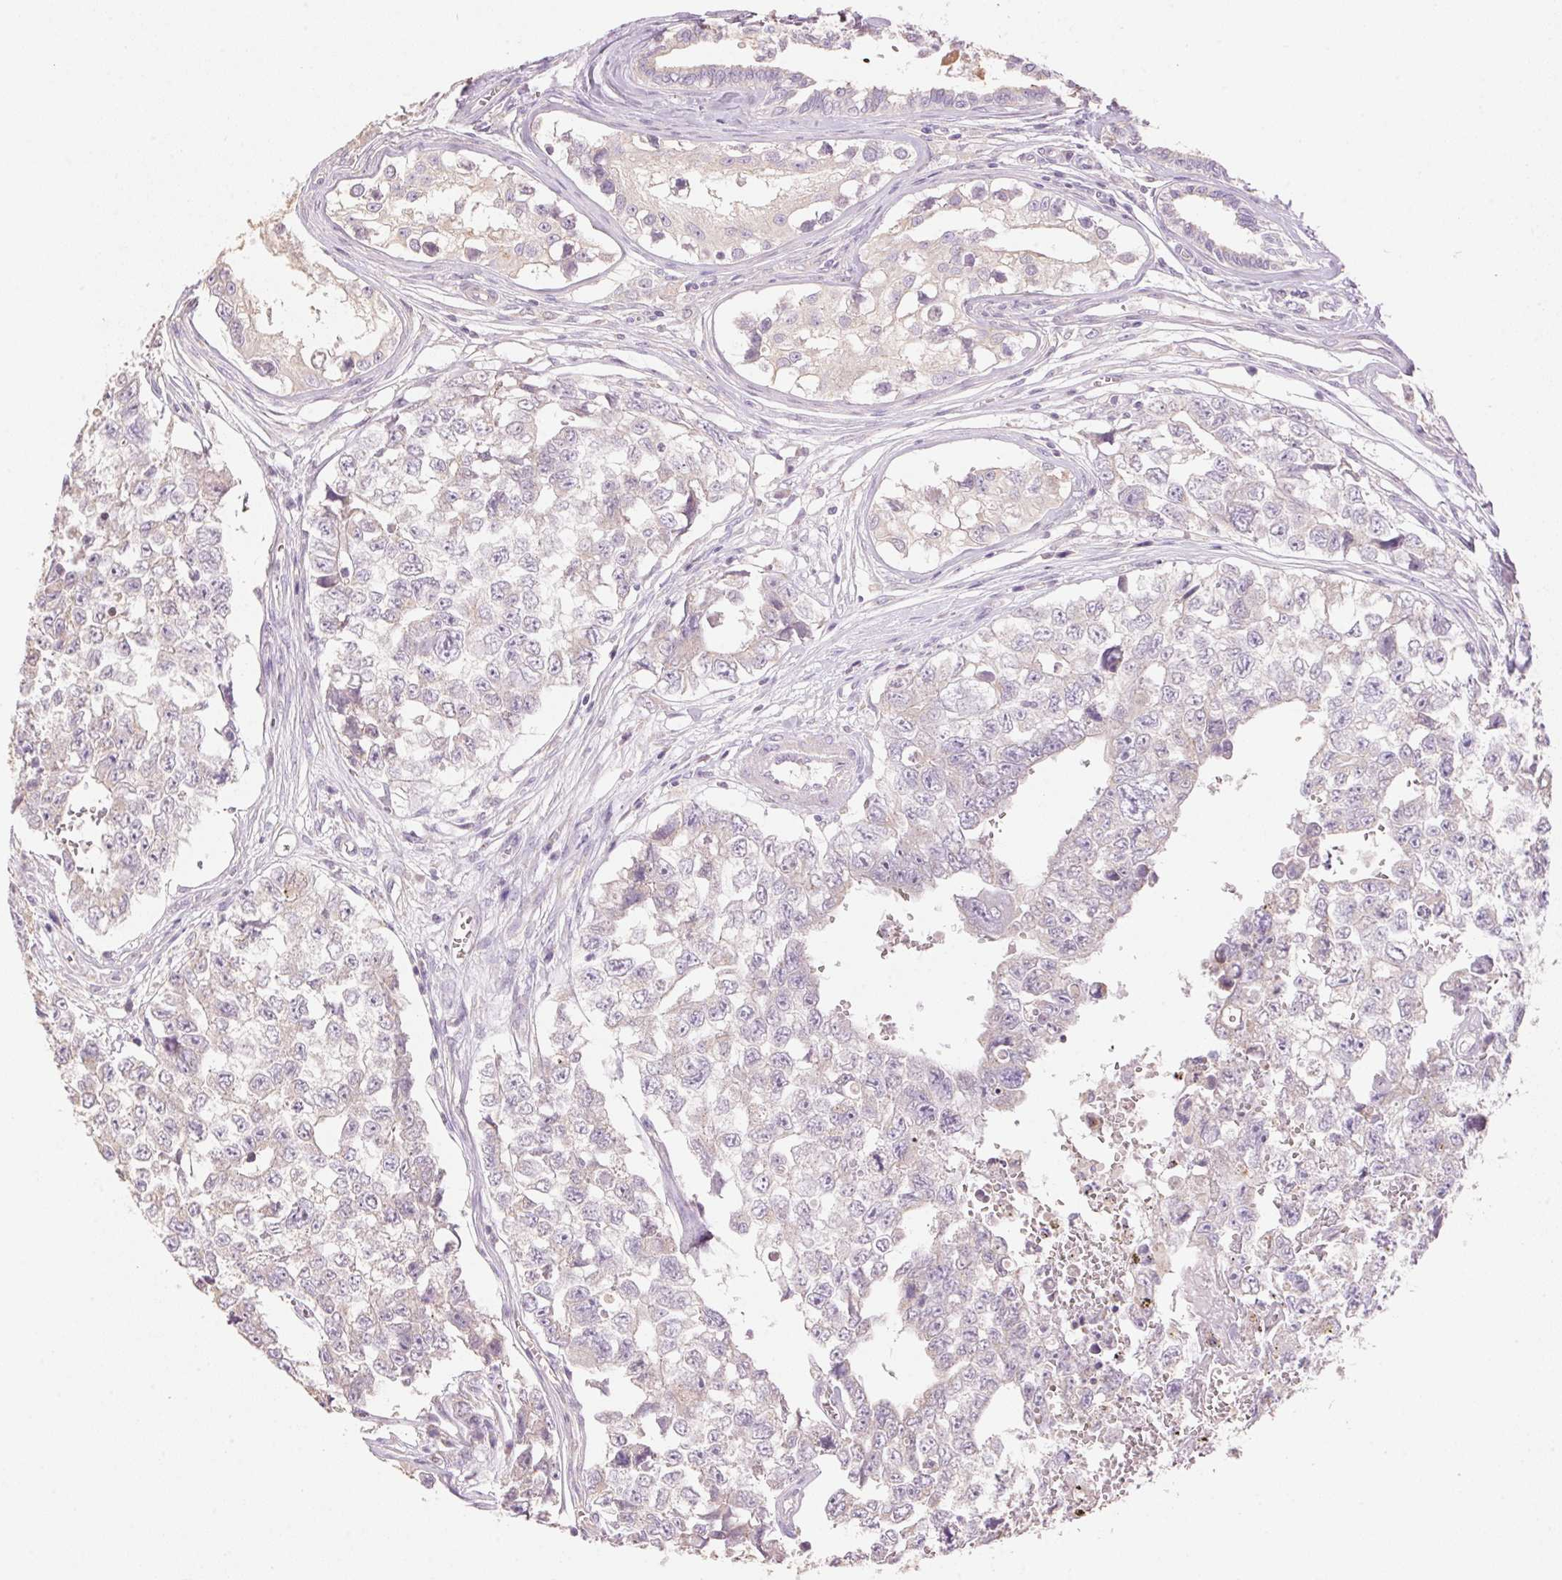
{"staining": {"intensity": "negative", "quantity": "none", "location": "none"}, "tissue": "testis cancer", "cell_type": "Tumor cells", "image_type": "cancer", "snomed": [{"axis": "morphology", "description": "Carcinoma, Embryonal, NOS"}, {"axis": "topography", "description": "Testis"}], "caption": "The micrograph displays no significant expression in tumor cells of testis embryonal carcinoma. (DAB (3,3'-diaminobenzidine) IHC with hematoxylin counter stain).", "gene": "LYZL6", "patient": {"sex": "male", "age": 18}}